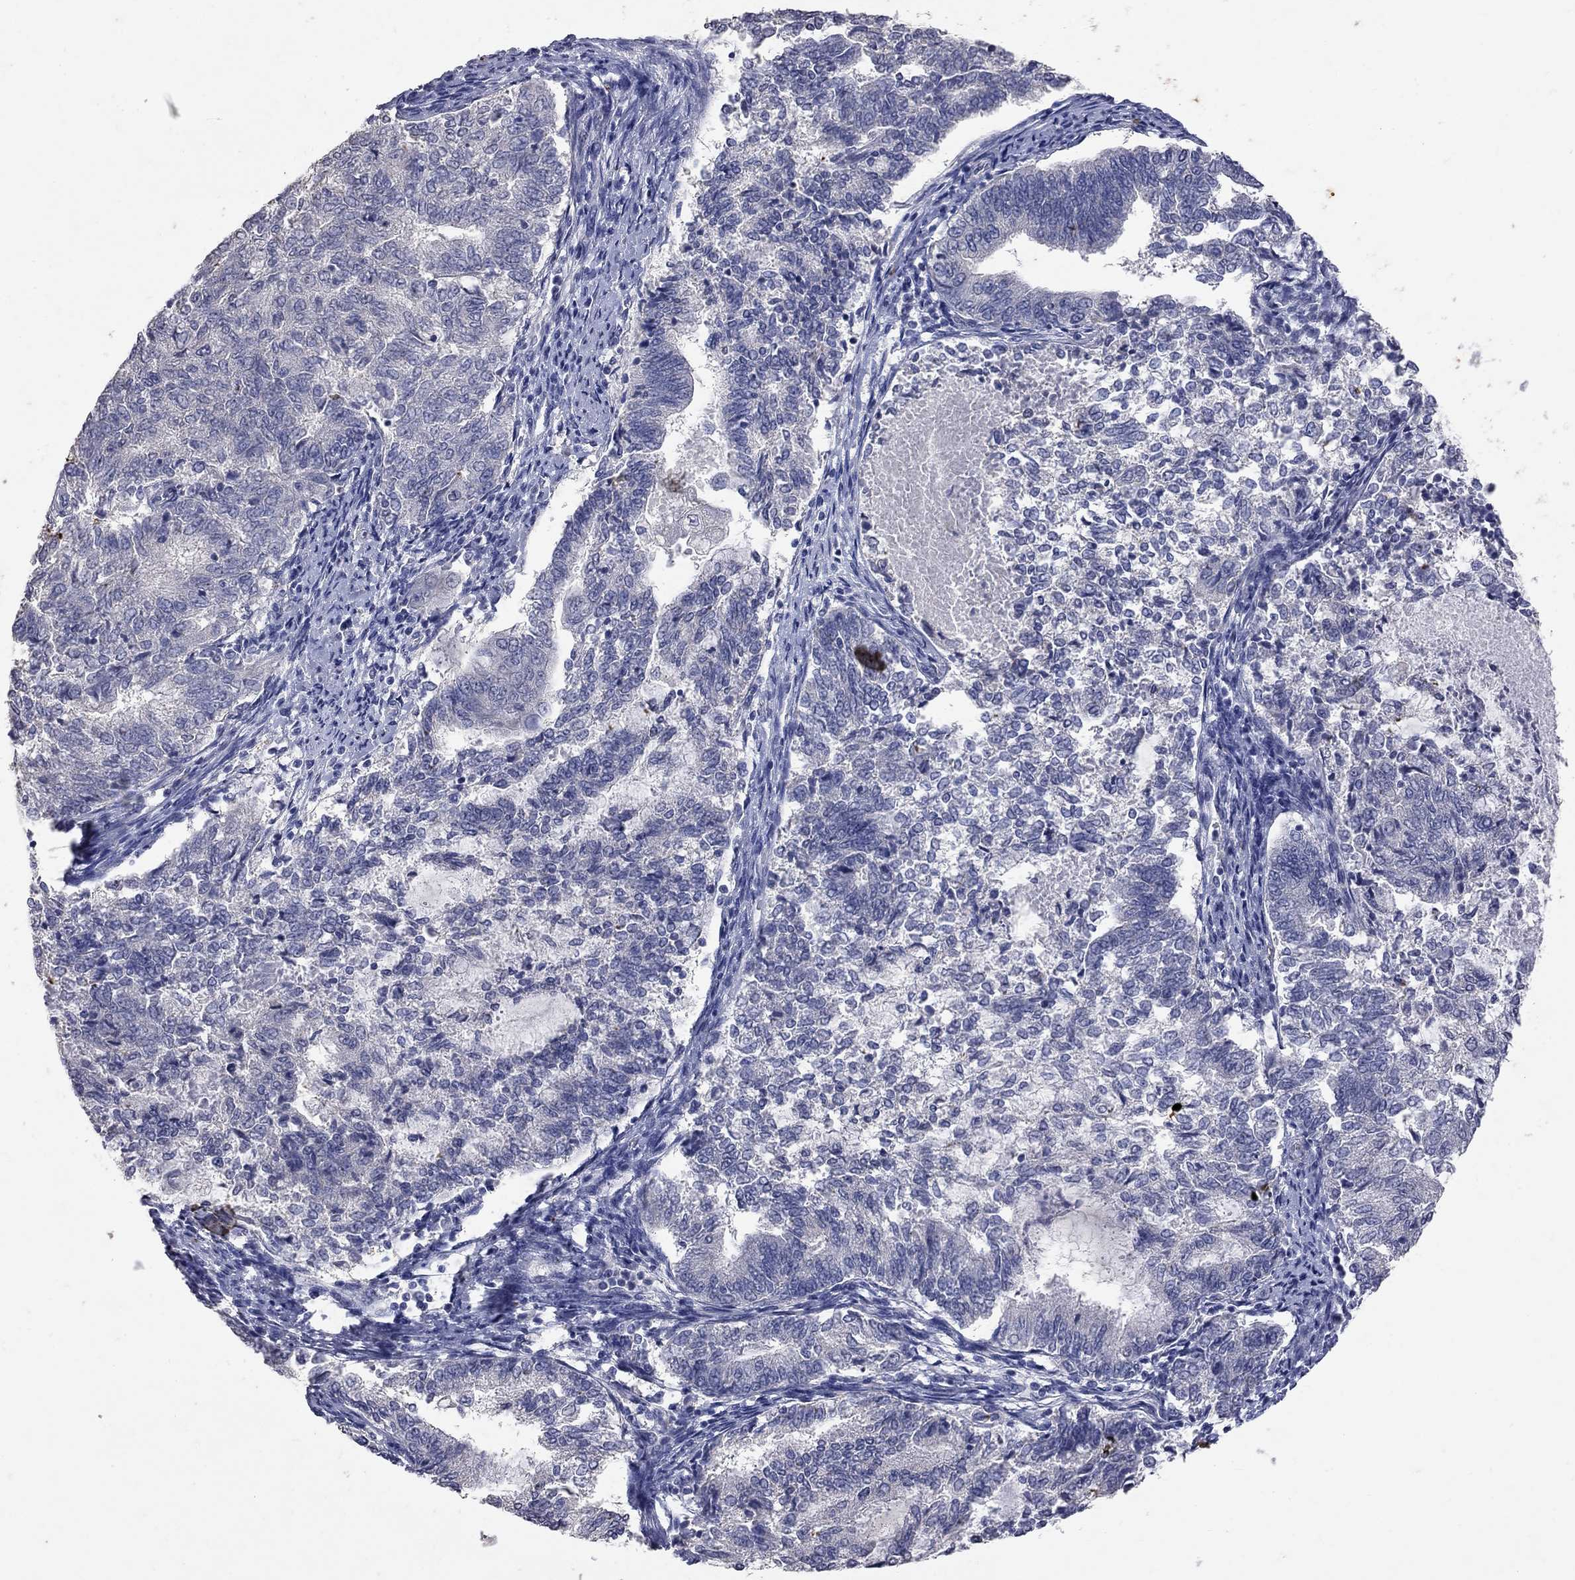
{"staining": {"intensity": "negative", "quantity": "none", "location": "none"}, "tissue": "endometrial cancer", "cell_type": "Tumor cells", "image_type": "cancer", "snomed": [{"axis": "morphology", "description": "Adenocarcinoma, NOS"}, {"axis": "topography", "description": "Endometrium"}], "caption": "Tumor cells are negative for brown protein staining in adenocarcinoma (endometrial).", "gene": "NOS2", "patient": {"sex": "female", "age": 65}}